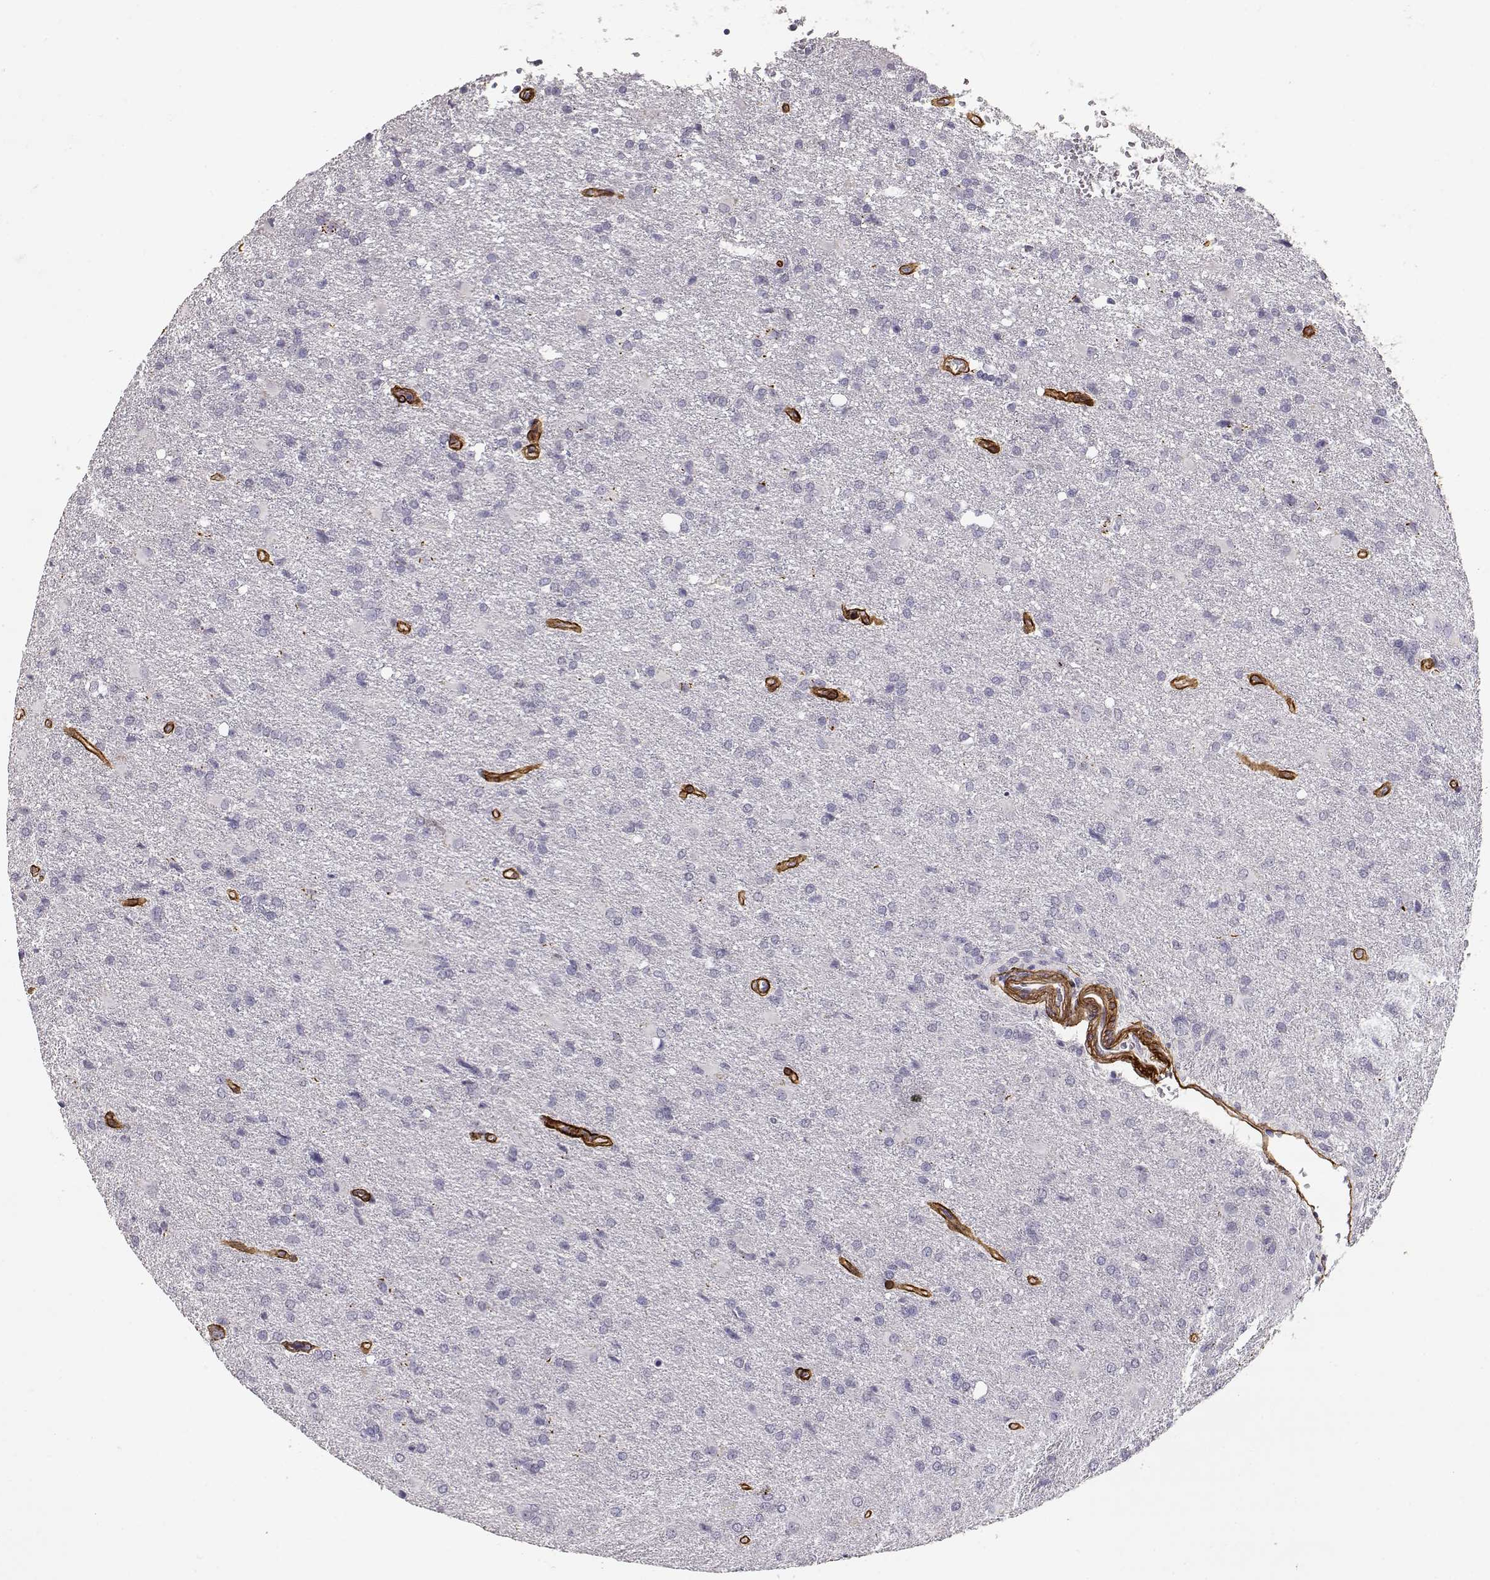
{"staining": {"intensity": "negative", "quantity": "none", "location": "none"}, "tissue": "glioma", "cell_type": "Tumor cells", "image_type": "cancer", "snomed": [{"axis": "morphology", "description": "Glioma, malignant, High grade"}, {"axis": "topography", "description": "Brain"}], "caption": "DAB (3,3'-diaminobenzidine) immunohistochemical staining of glioma exhibits no significant staining in tumor cells.", "gene": "LAMC1", "patient": {"sex": "male", "age": 68}}